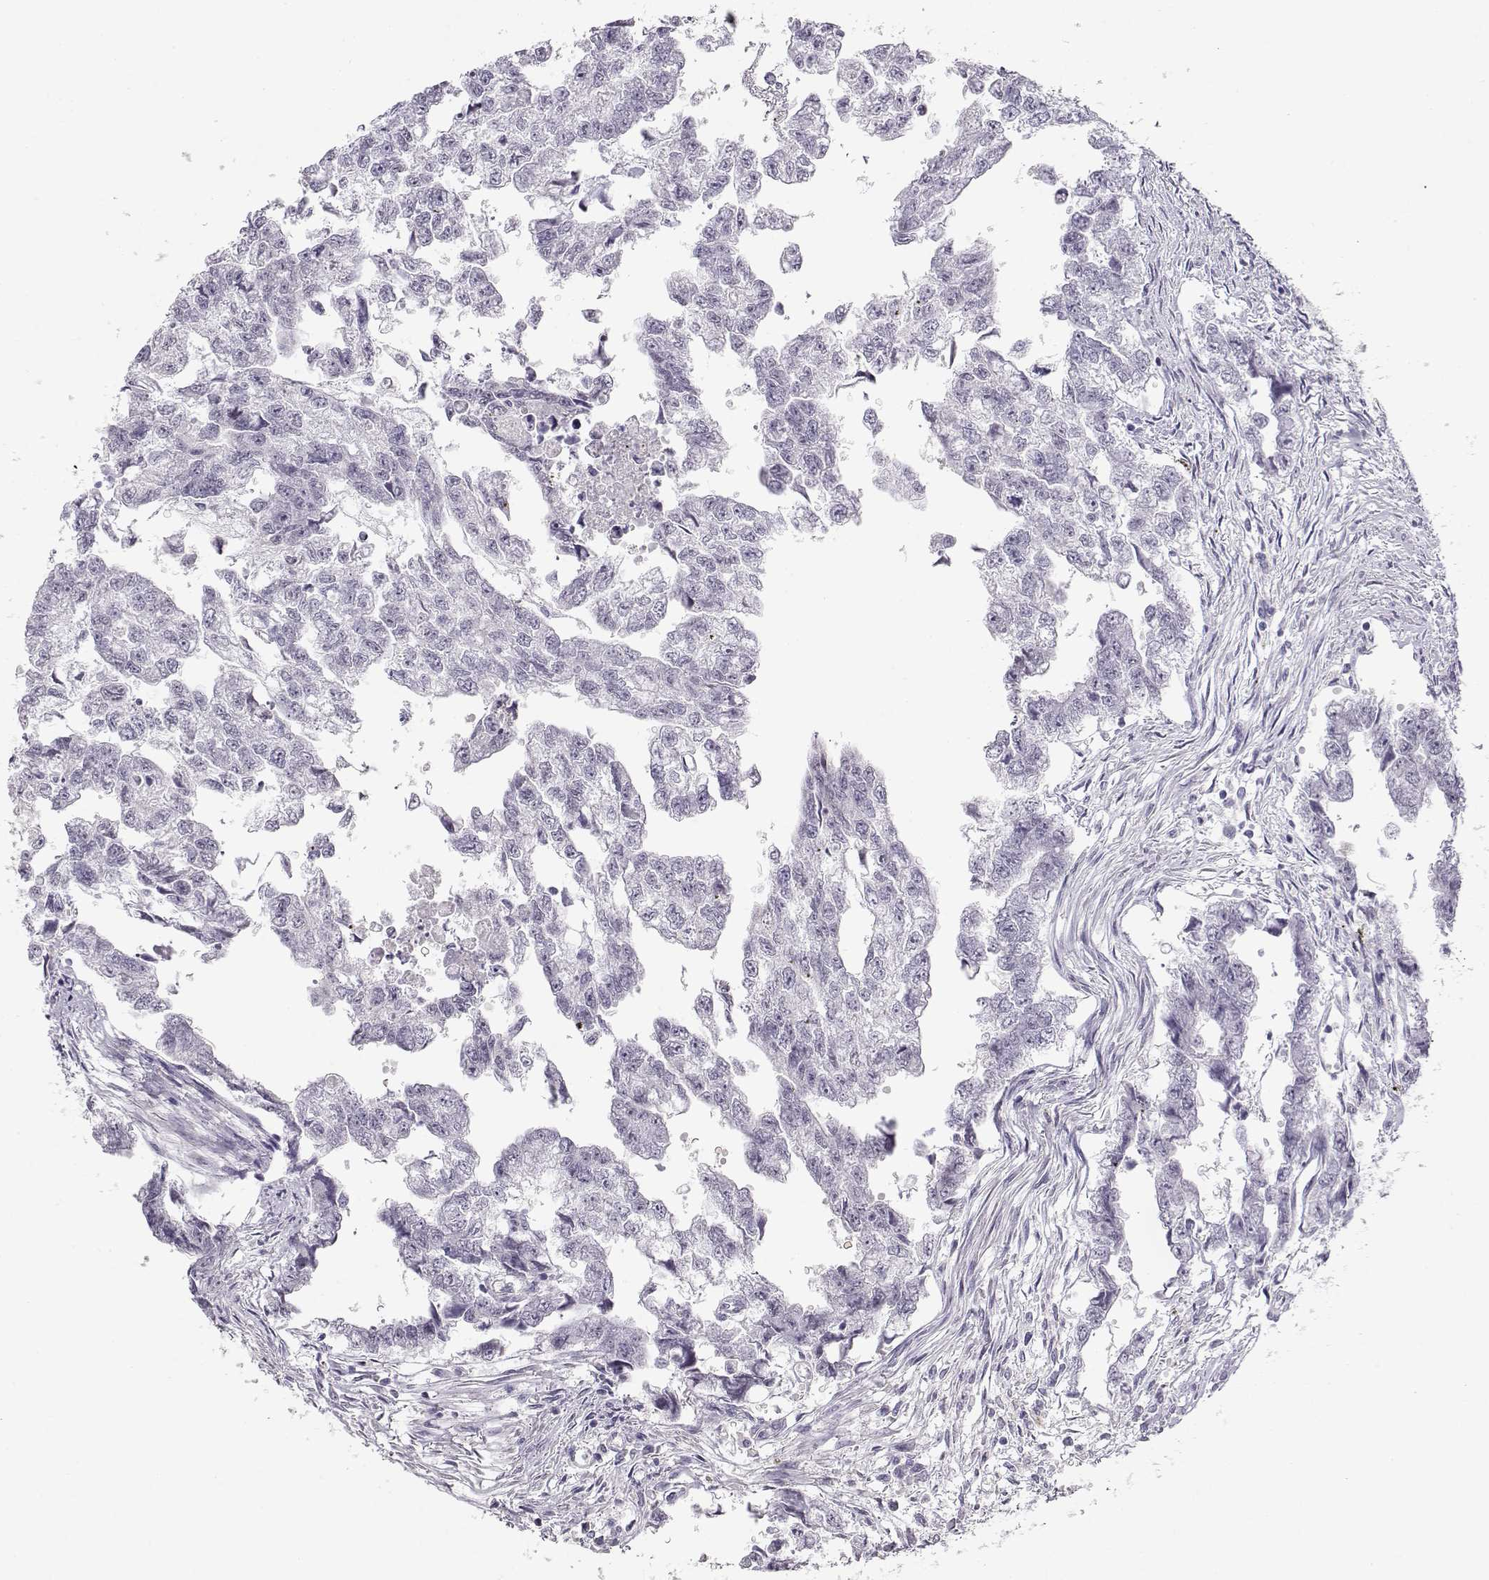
{"staining": {"intensity": "negative", "quantity": "none", "location": "none"}, "tissue": "testis cancer", "cell_type": "Tumor cells", "image_type": "cancer", "snomed": [{"axis": "morphology", "description": "Carcinoma, Embryonal, NOS"}, {"axis": "morphology", "description": "Teratoma, malignant, NOS"}, {"axis": "topography", "description": "Testis"}], "caption": "An IHC micrograph of teratoma (malignant) (testis) is shown. There is no staining in tumor cells of teratoma (malignant) (testis). The staining was performed using DAB (3,3'-diaminobenzidine) to visualize the protein expression in brown, while the nuclei were stained in blue with hematoxylin (Magnification: 20x).", "gene": "IMPG1", "patient": {"sex": "male", "age": 44}}